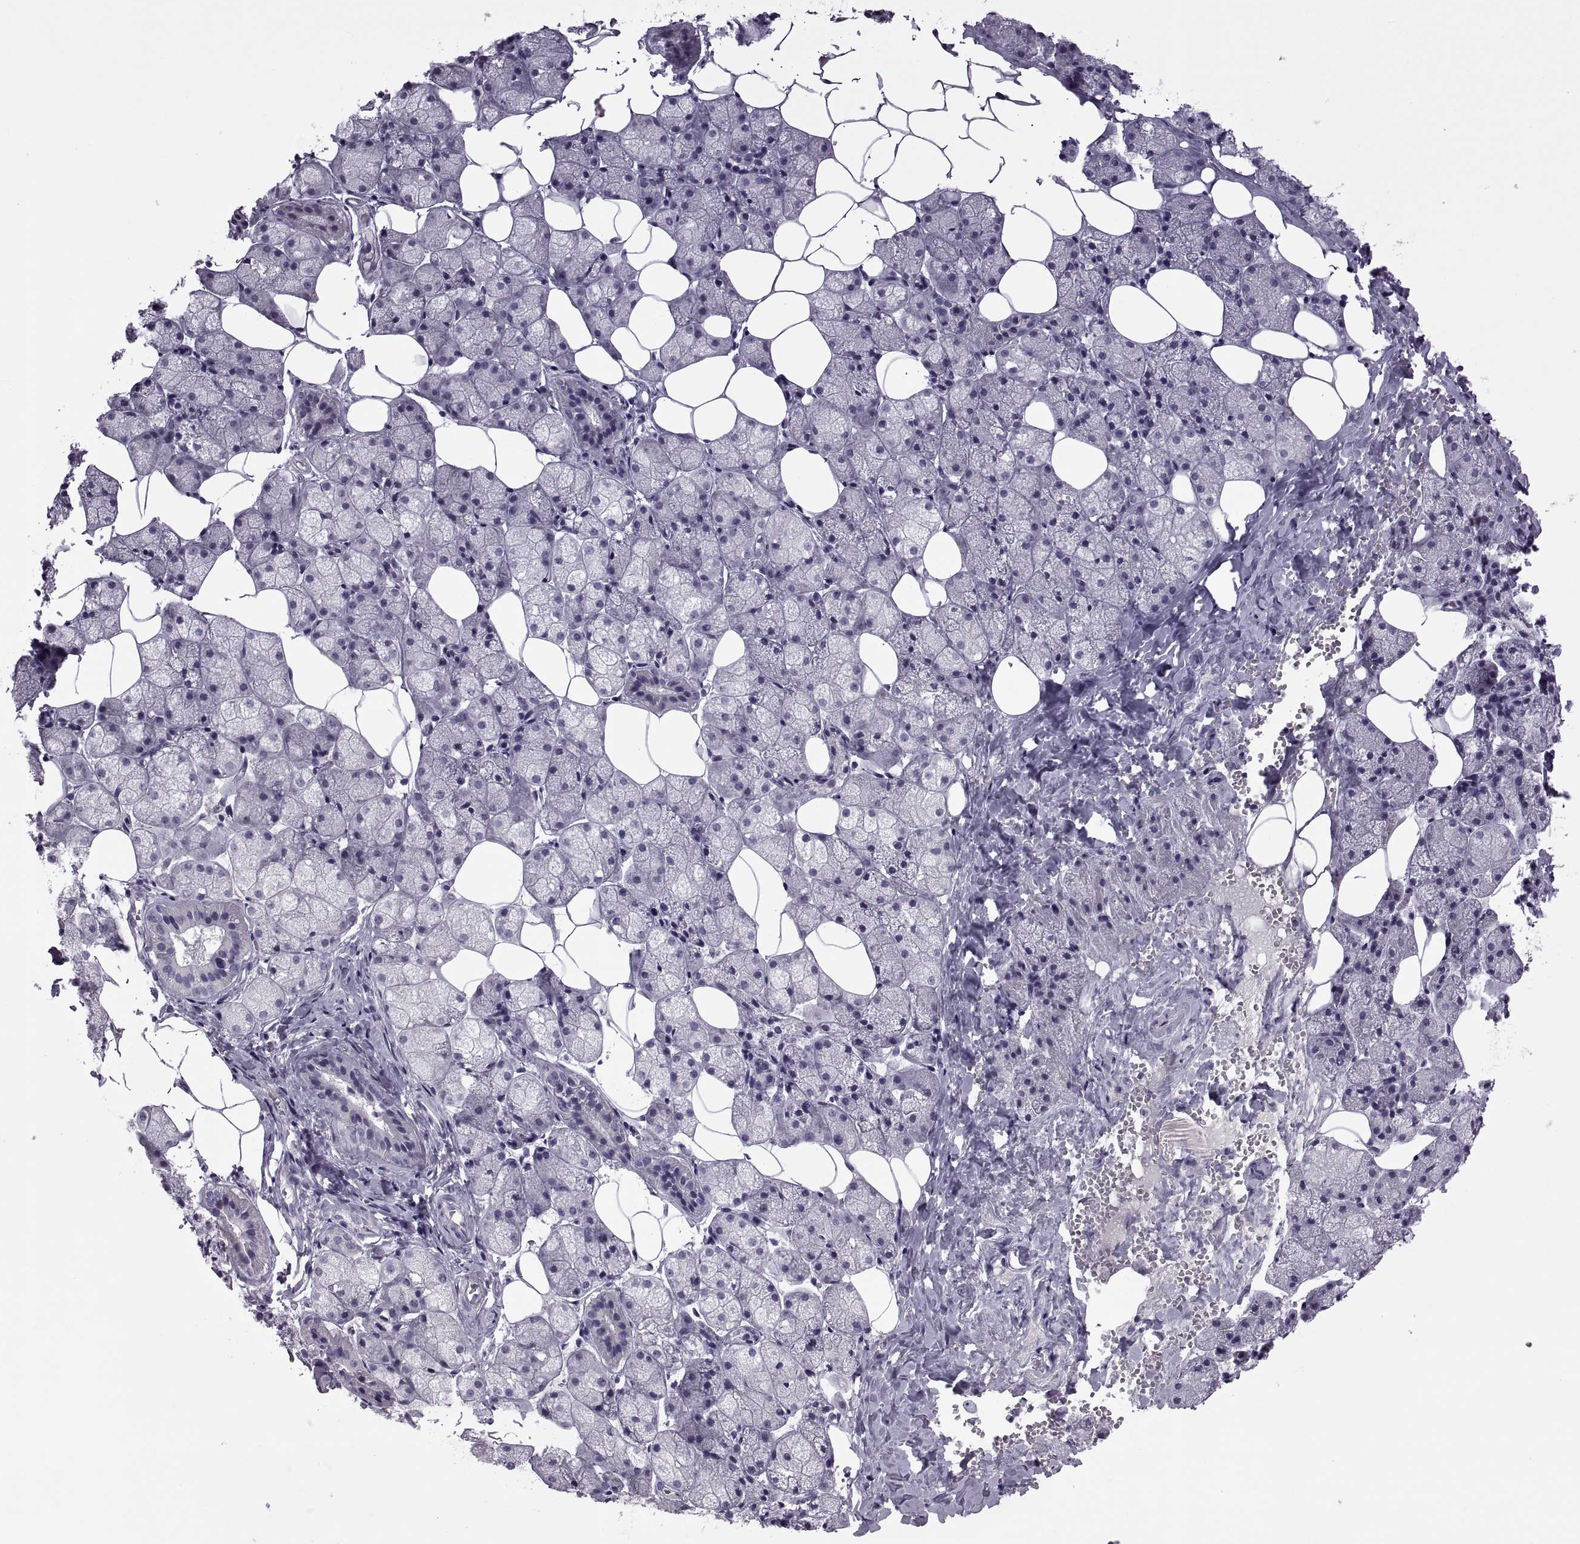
{"staining": {"intensity": "negative", "quantity": "none", "location": "none"}, "tissue": "salivary gland", "cell_type": "Glandular cells", "image_type": "normal", "snomed": [{"axis": "morphology", "description": "Normal tissue, NOS"}, {"axis": "topography", "description": "Salivary gland"}], "caption": "Salivary gland was stained to show a protein in brown. There is no significant staining in glandular cells. Nuclei are stained in blue.", "gene": "RSPH6A", "patient": {"sex": "male", "age": 38}}